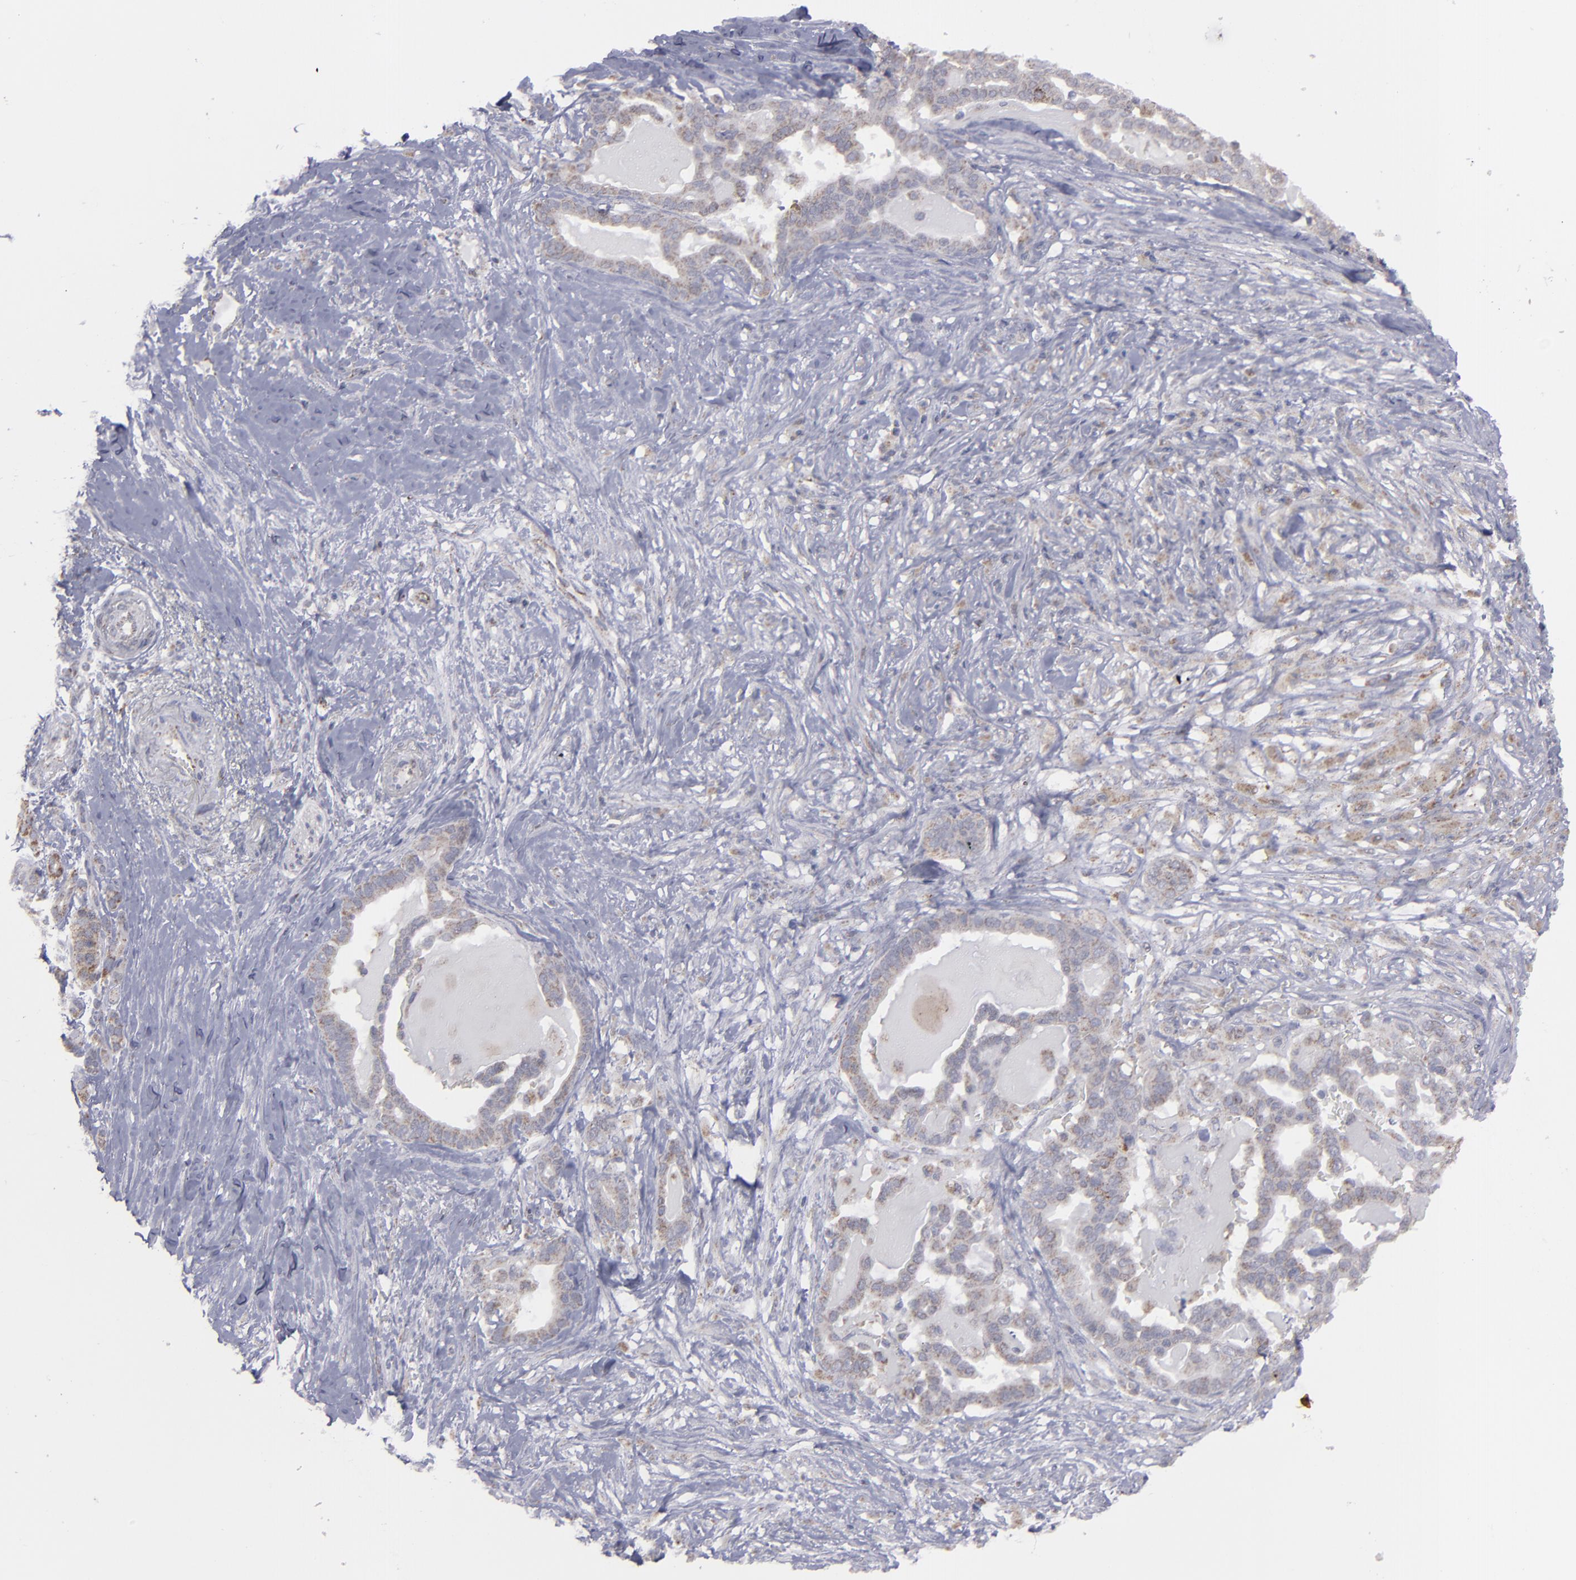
{"staining": {"intensity": "moderate", "quantity": "25%-75%", "location": "cytoplasmic/membranous"}, "tissue": "pancreatic cancer", "cell_type": "Tumor cells", "image_type": "cancer", "snomed": [{"axis": "morphology", "description": "Adenocarcinoma, NOS"}, {"axis": "topography", "description": "Pancreas"}], "caption": "Approximately 25%-75% of tumor cells in human pancreatic cancer (adenocarcinoma) reveal moderate cytoplasmic/membranous protein positivity as visualized by brown immunohistochemical staining.", "gene": "MYOM2", "patient": {"sex": "male", "age": 63}}